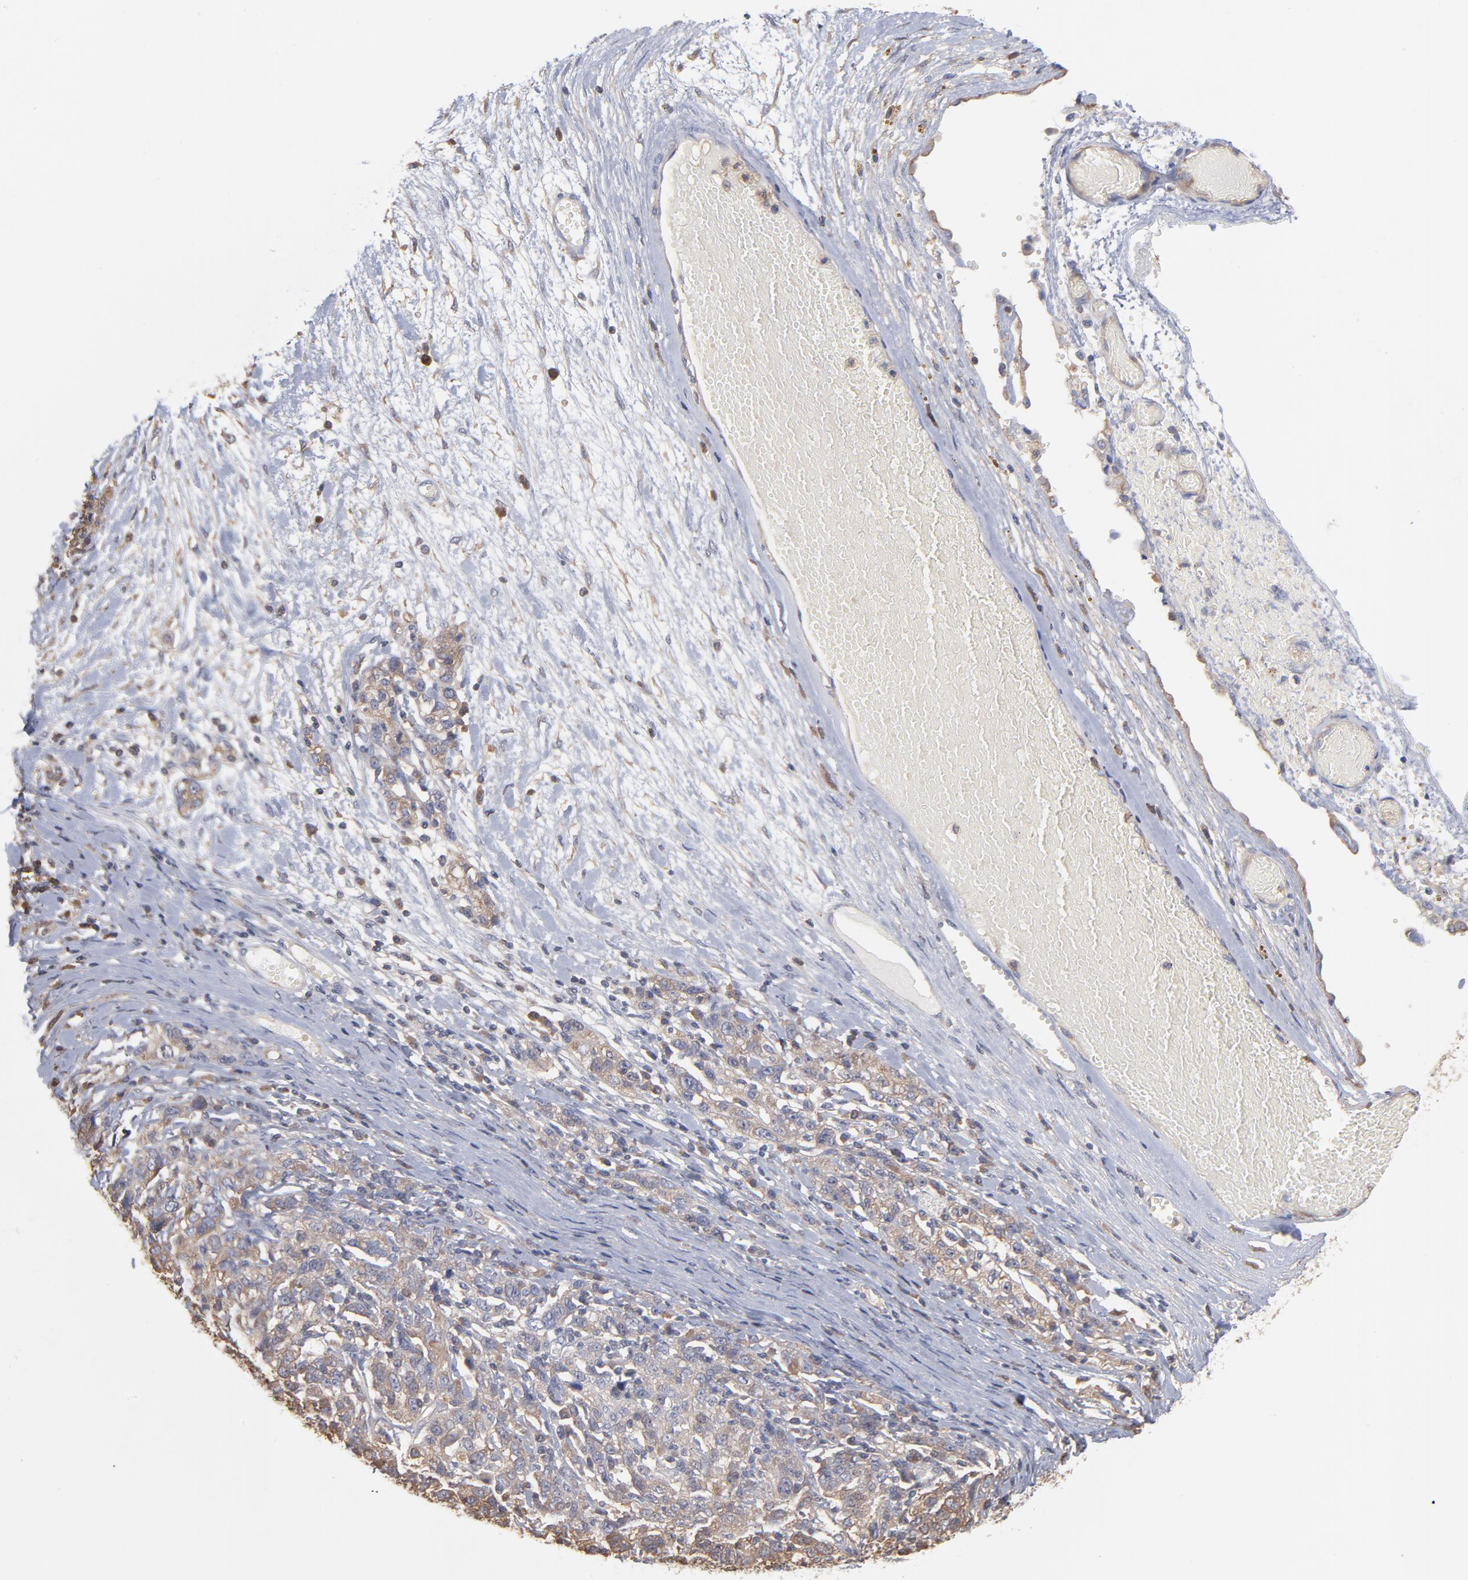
{"staining": {"intensity": "weak", "quantity": "25%-75%", "location": "cytoplasmic/membranous"}, "tissue": "ovarian cancer", "cell_type": "Tumor cells", "image_type": "cancer", "snomed": [{"axis": "morphology", "description": "Cystadenocarcinoma, serous, NOS"}, {"axis": "topography", "description": "Ovary"}], "caption": "Tumor cells demonstrate low levels of weak cytoplasmic/membranous expression in about 25%-75% of cells in human ovarian cancer. The staining is performed using DAB (3,3'-diaminobenzidine) brown chromogen to label protein expression. The nuclei are counter-stained blue using hematoxylin.", "gene": "MAP2K2", "patient": {"sex": "female", "age": 71}}